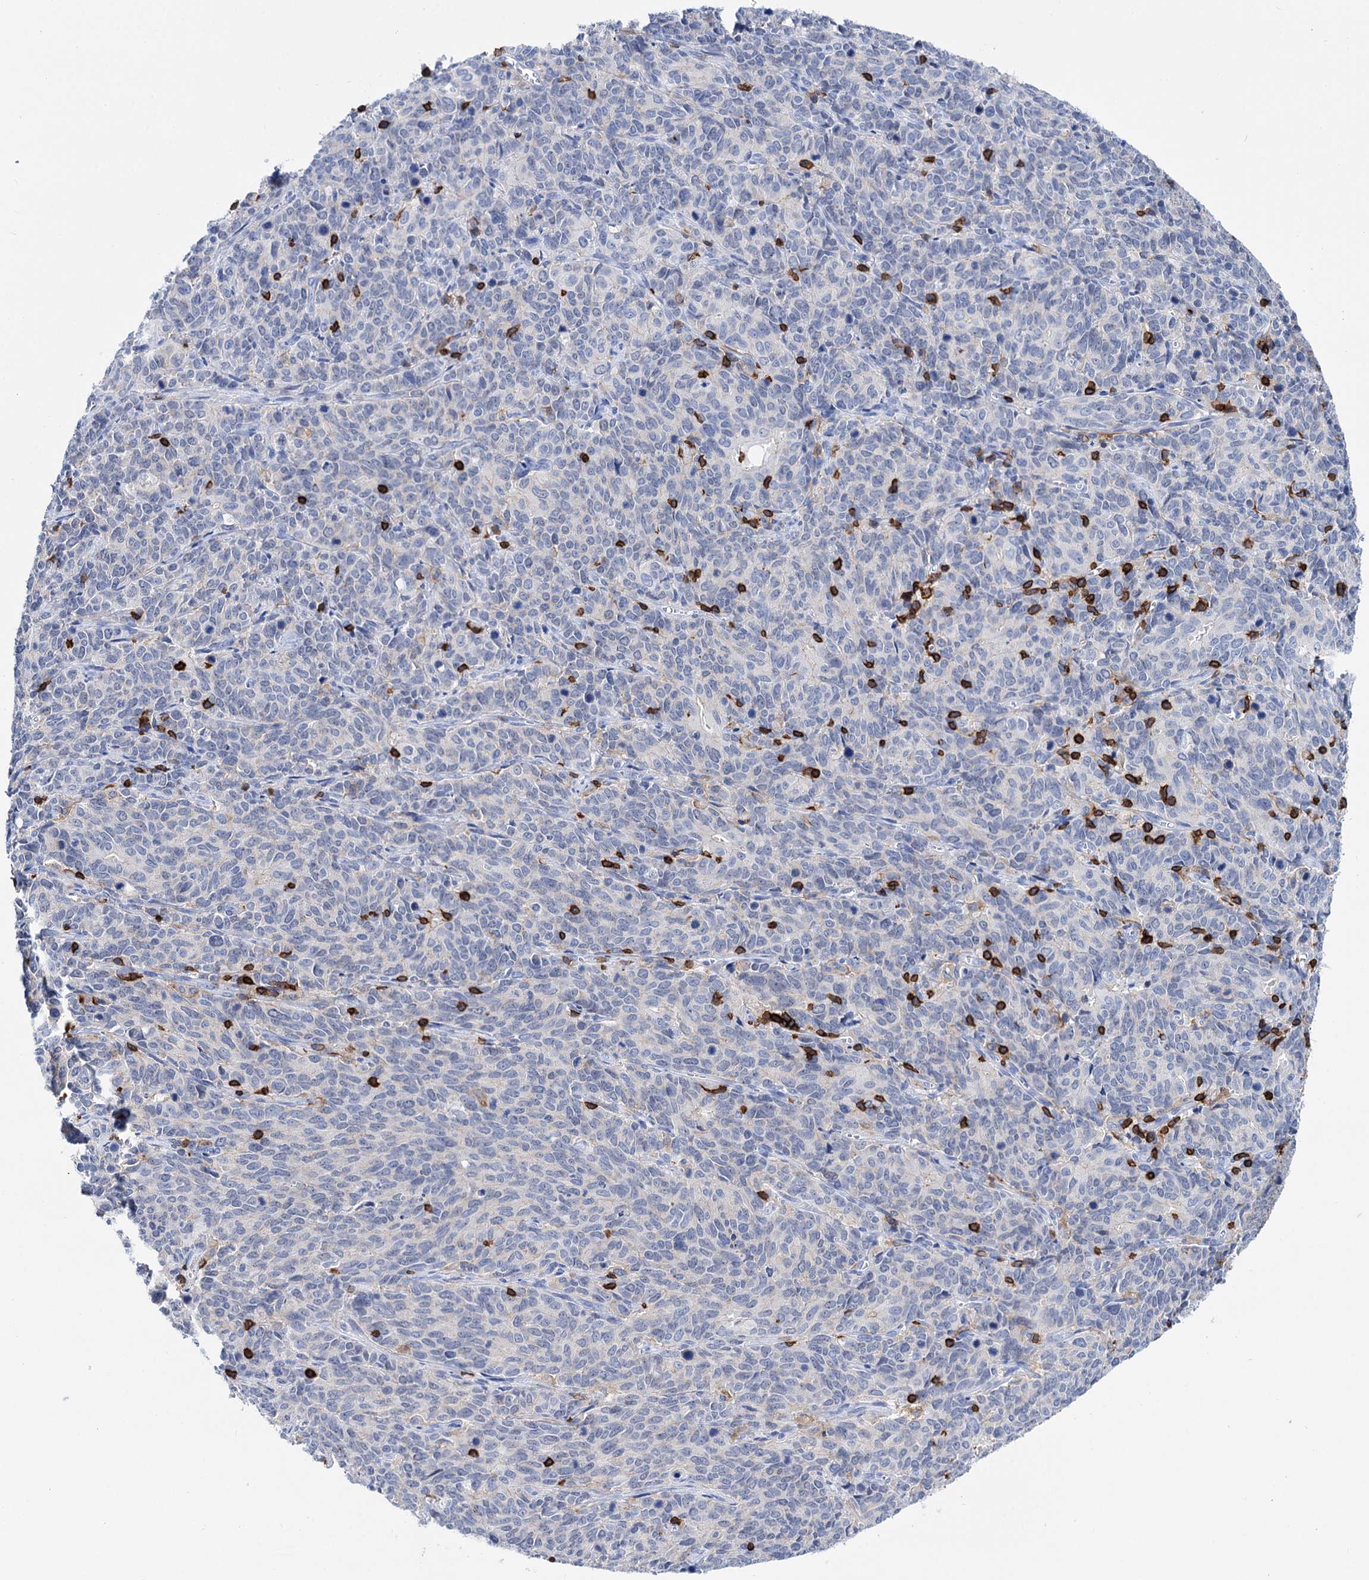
{"staining": {"intensity": "negative", "quantity": "none", "location": "none"}, "tissue": "cervical cancer", "cell_type": "Tumor cells", "image_type": "cancer", "snomed": [{"axis": "morphology", "description": "Squamous cell carcinoma, NOS"}, {"axis": "topography", "description": "Cervix"}], "caption": "This is an immunohistochemistry (IHC) histopathology image of squamous cell carcinoma (cervical). There is no staining in tumor cells.", "gene": "DEF6", "patient": {"sex": "female", "age": 60}}